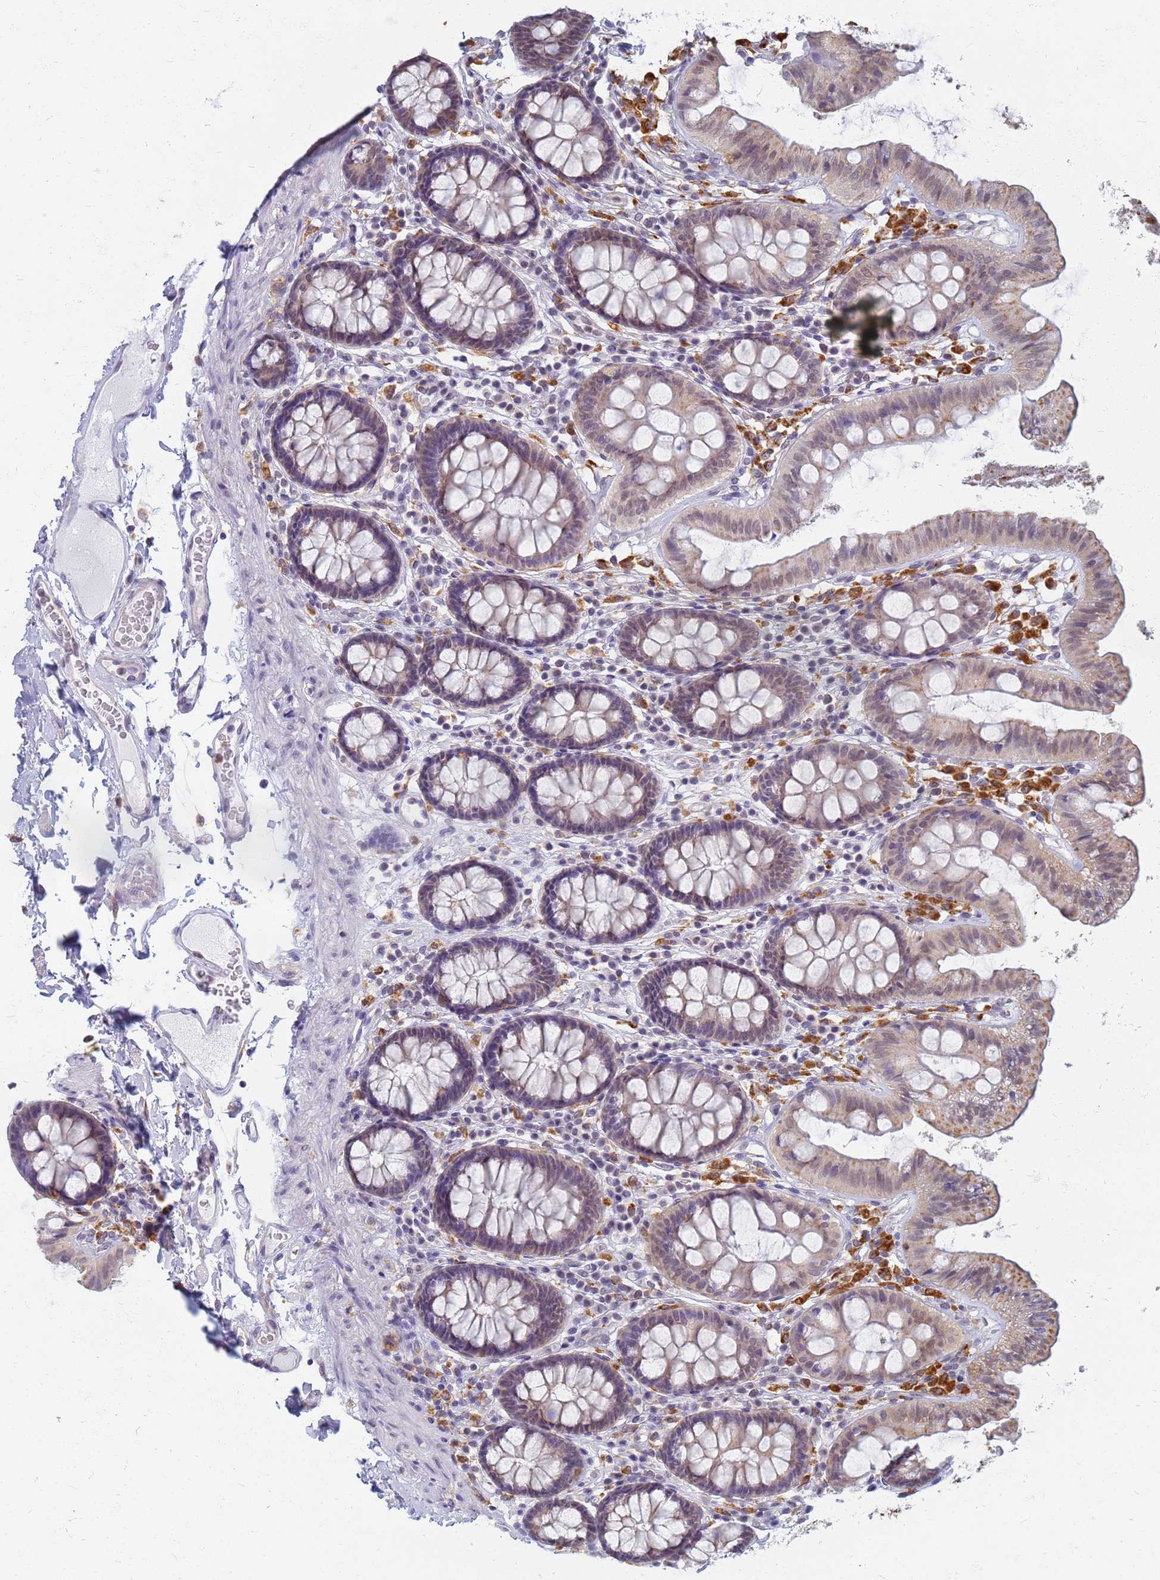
{"staining": {"intensity": "negative", "quantity": "none", "location": "none"}, "tissue": "colon", "cell_type": "Endothelial cells", "image_type": "normal", "snomed": [{"axis": "morphology", "description": "Normal tissue, NOS"}, {"axis": "topography", "description": "Colon"}], "caption": "Endothelial cells show no significant expression in normal colon. (Stains: DAB (3,3'-diaminobenzidine) immunohistochemistry with hematoxylin counter stain, Microscopy: brightfield microscopy at high magnification).", "gene": "ATP6V1E1", "patient": {"sex": "male", "age": 84}}